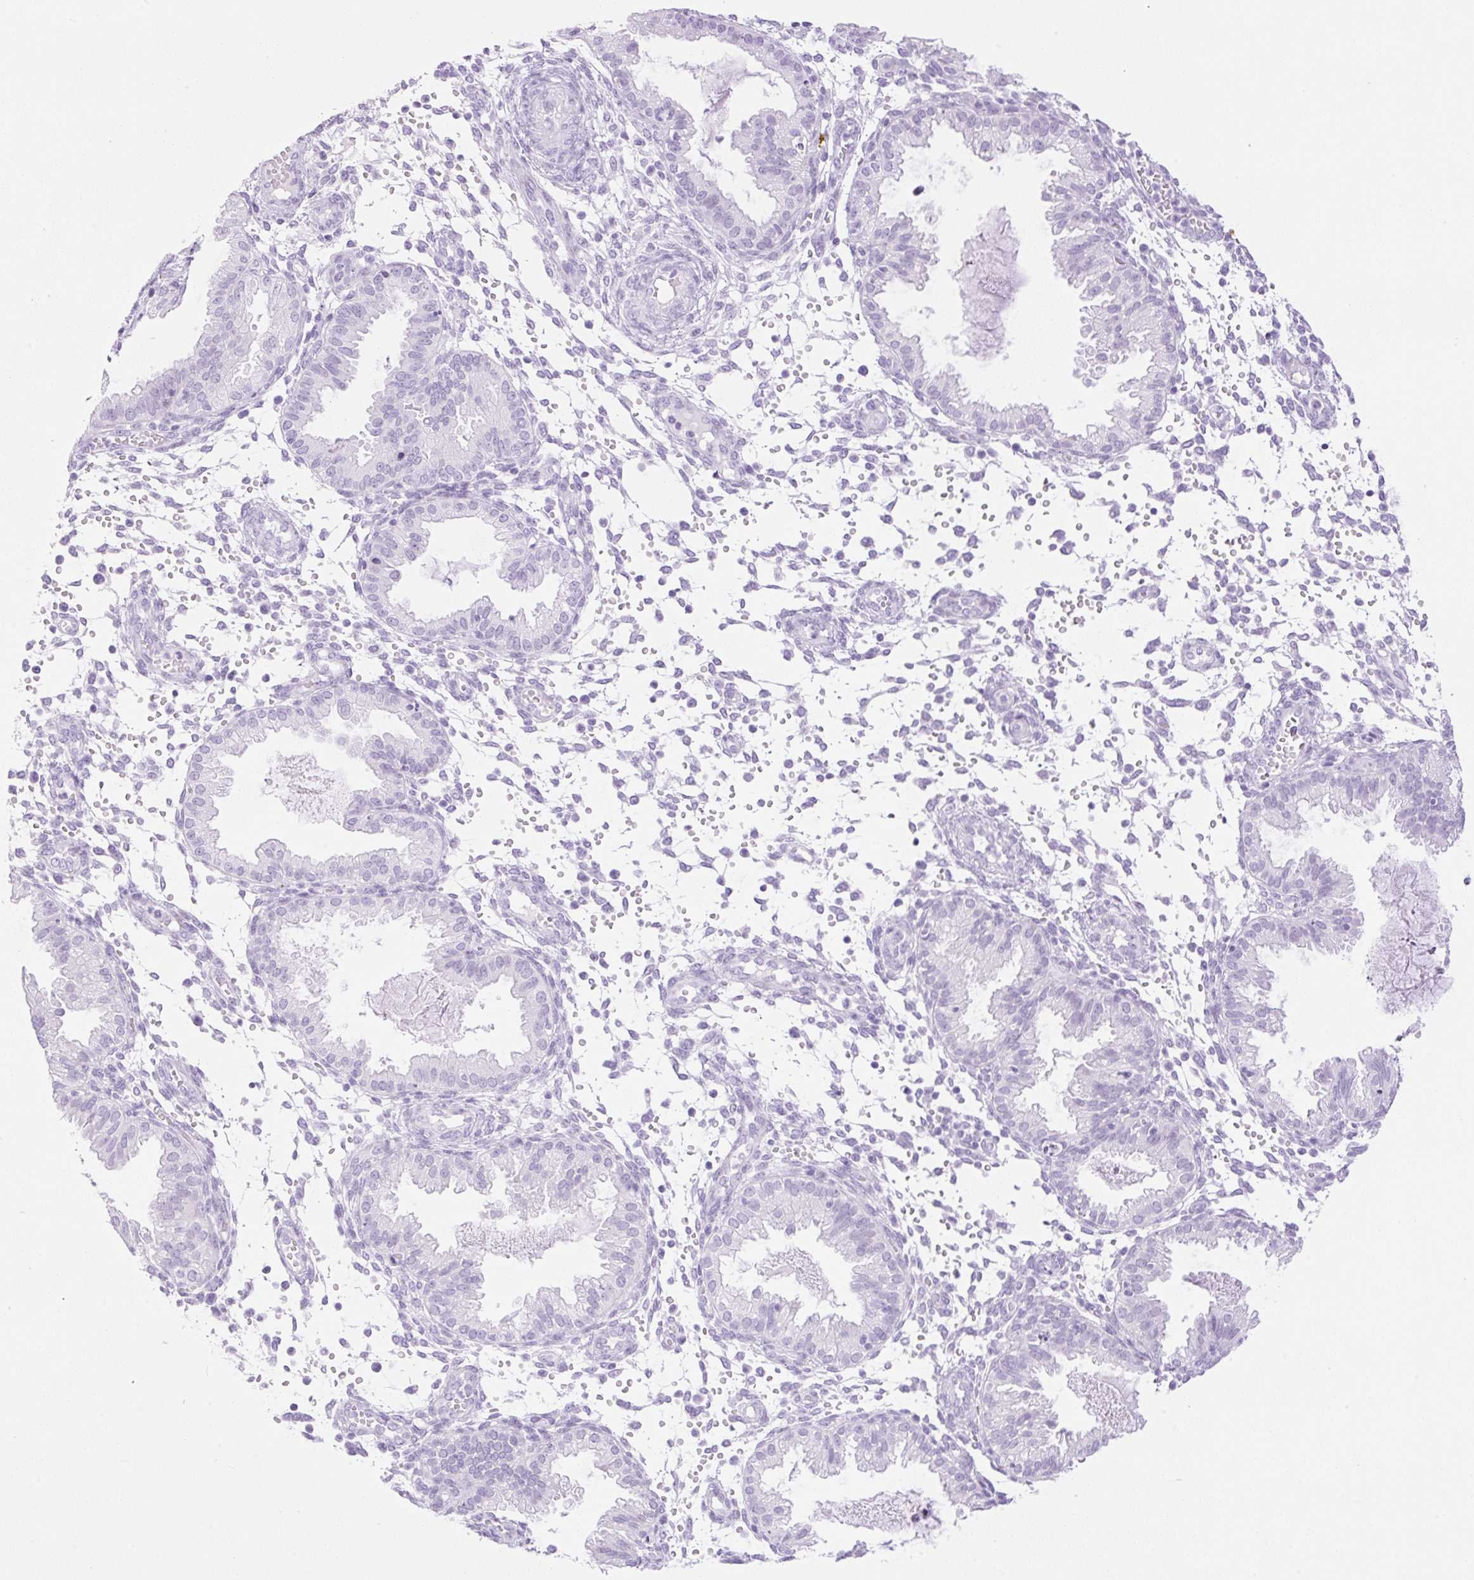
{"staining": {"intensity": "negative", "quantity": "none", "location": "none"}, "tissue": "endometrium", "cell_type": "Cells in endometrial stroma", "image_type": "normal", "snomed": [{"axis": "morphology", "description": "Normal tissue, NOS"}, {"axis": "topography", "description": "Endometrium"}], "caption": "The photomicrograph demonstrates no staining of cells in endometrial stroma in normal endometrium. Brightfield microscopy of IHC stained with DAB (3,3'-diaminobenzidine) (brown) and hematoxylin (blue), captured at high magnification.", "gene": "SPRR4", "patient": {"sex": "female", "age": 33}}